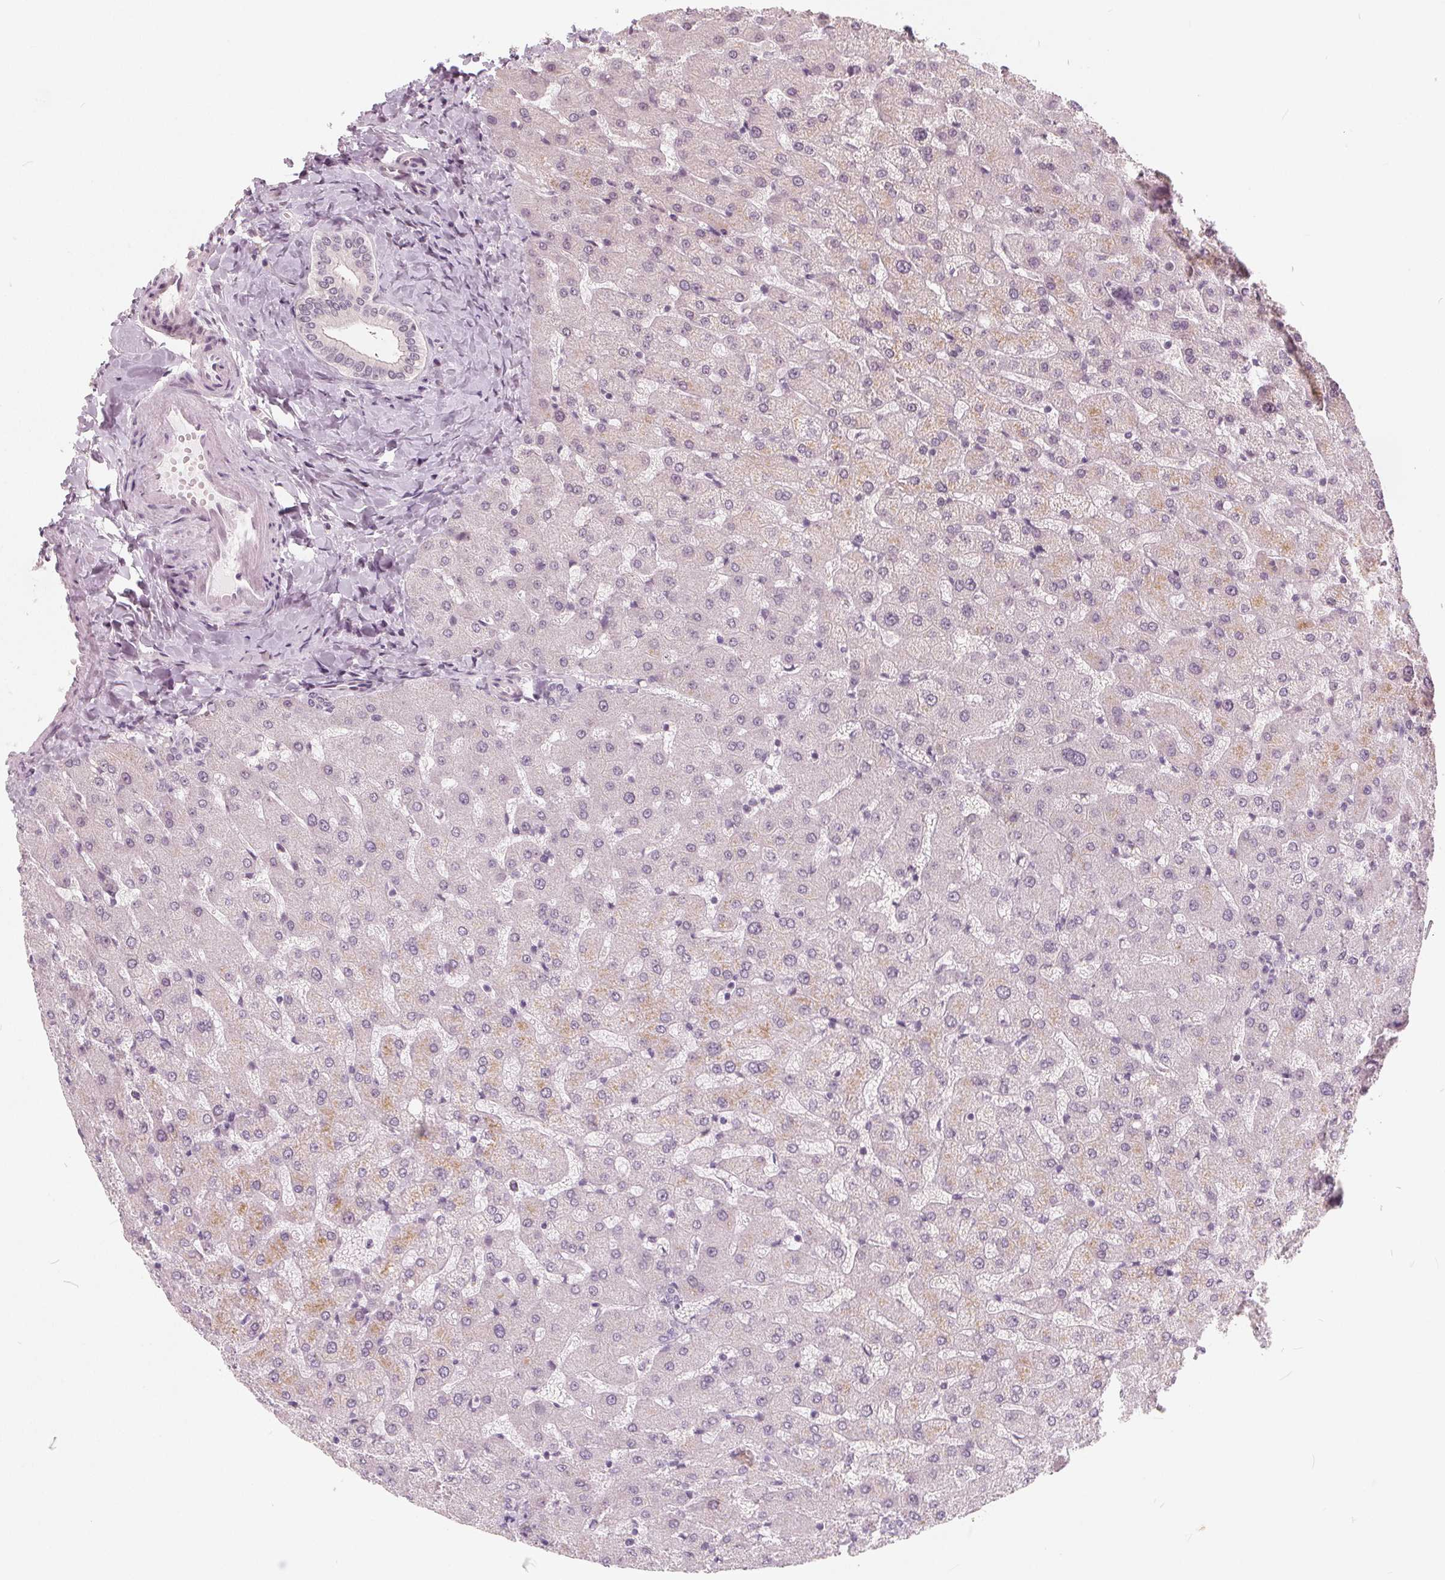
{"staining": {"intensity": "negative", "quantity": "none", "location": "none"}, "tissue": "liver", "cell_type": "Cholangiocytes", "image_type": "normal", "snomed": [{"axis": "morphology", "description": "Normal tissue, NOS"}, {"axis": "topography", "description": "Liver"}], "caption": "High power microscopy micrograph of an immunohistochemistry image of unremarkable liver, revealing no significant expression in cholangiocytes.", "gene": "NUP210L", "patient": {"sex": "female", "age": 50}}